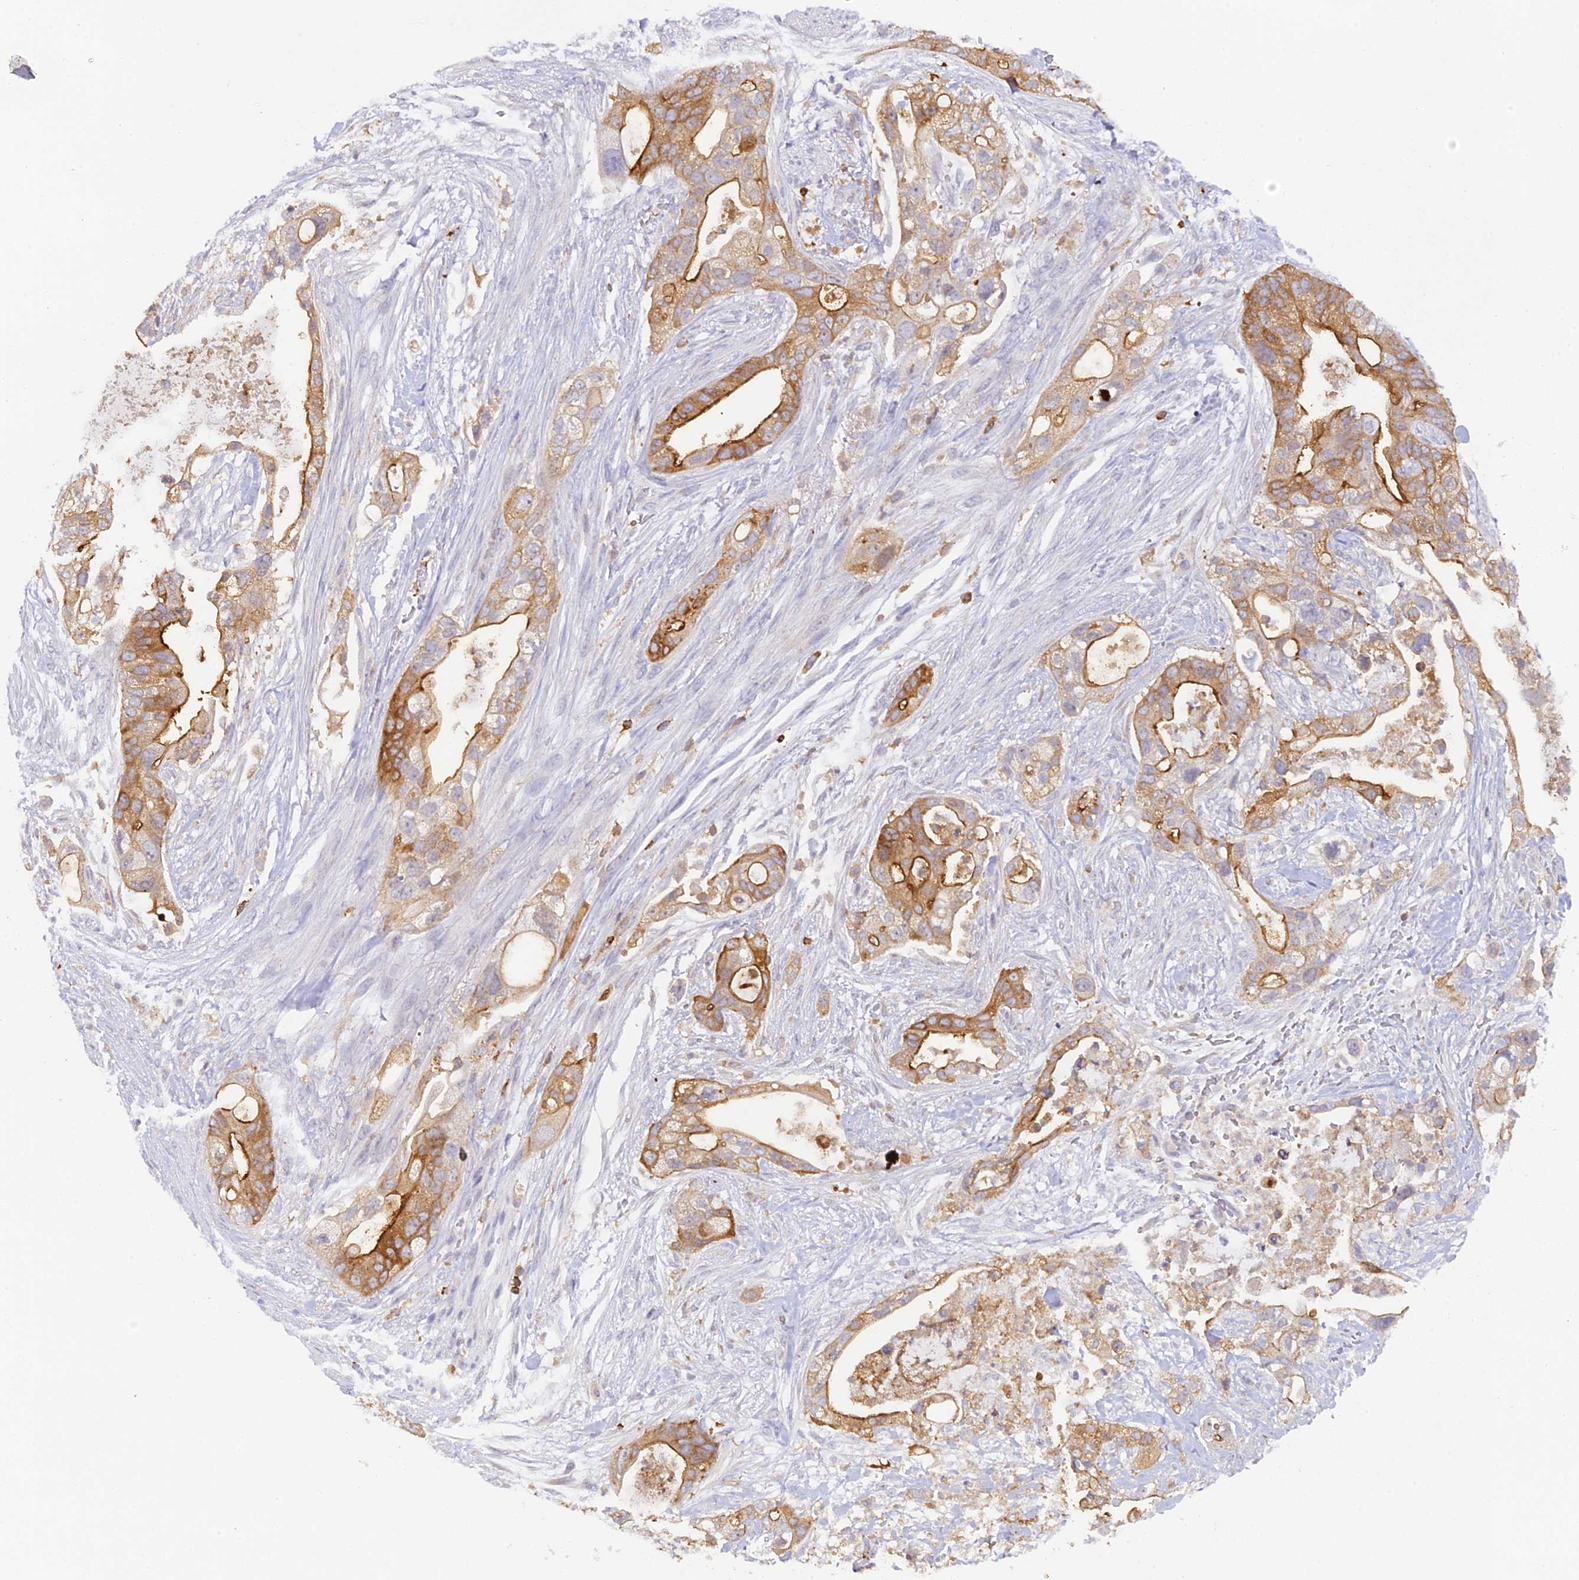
{"staining": {"intensity": "moderate", "quantity": ">75%", "location": "cytoplasmic/membranous"}, "tissue": "pancreatic cancer", "cell_type": "Tumor cells", "image_type": "cancer", "snomed": [{"axis": "morphology", "description": "Adenocarcinoma, NOS"}, {"axis": "topography", "description": "Pancreas"}], "caption": "A brown stain highlights moderate cytoplasmic/membranous staining of a protein in human pancreatic cancer (adenocarcinoma) tumor cells.", "gene": "FYB1", "patient": {"sex": "male", "age": 53}}